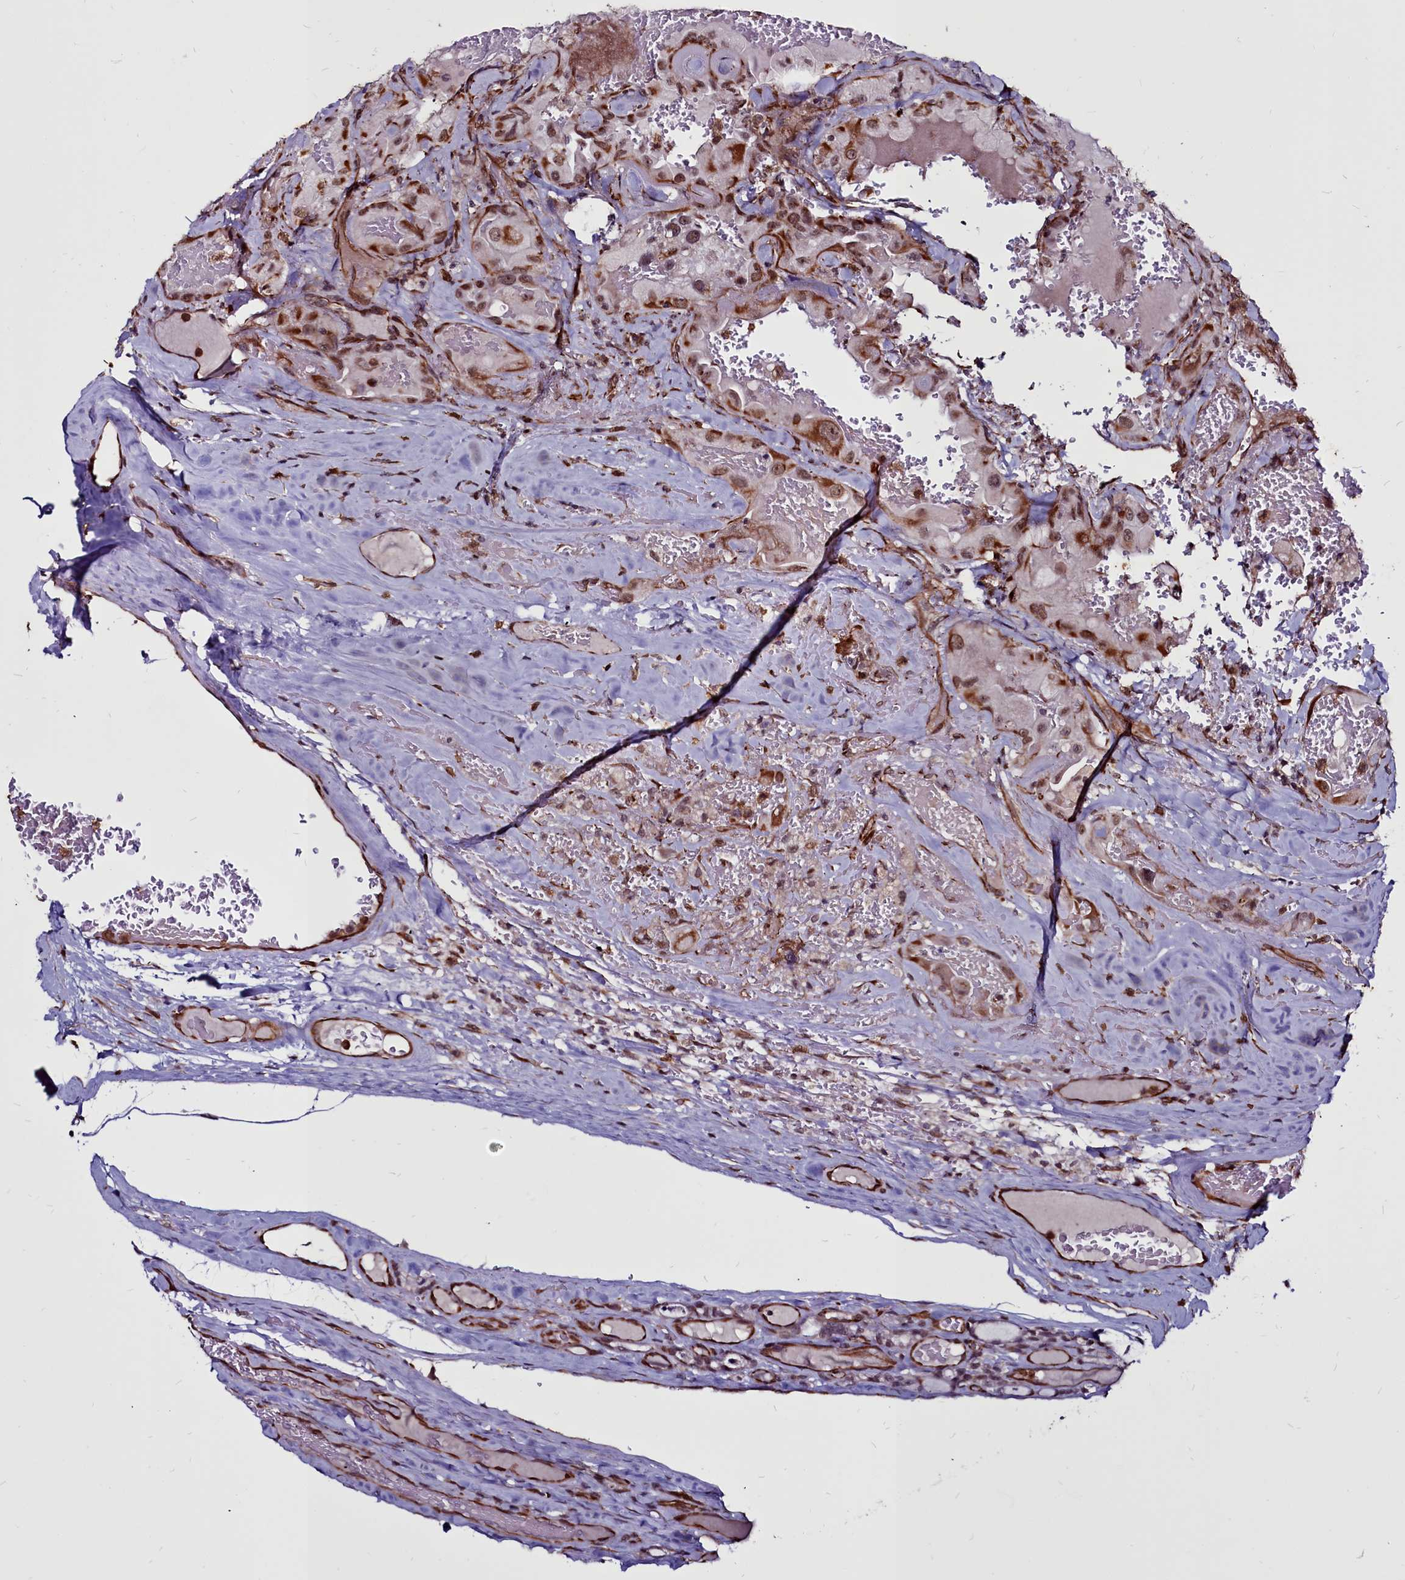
{"staining": {"intensity": "moderate", "quantity": ">75%", "location": "cytoplasmic/membranous,nuclear"}, "tissue": "thyroid cancer", "cell_type": "Tumor cells", "image_type": "cancer", "snomed": [{"axis": "morphology", "description": "Papillary adenocarcinoma, NOS"}, {"axis": "topography", "description": "Thyroid gland"}], "caption": "Protein expression analysis of human thyroid cancer reveals moderate cytoplasmic/membranous and nuclear staining in about >75% of tumor cells.", "gene": "CLK3", "patient": {"sex": "female", "age": 72}}